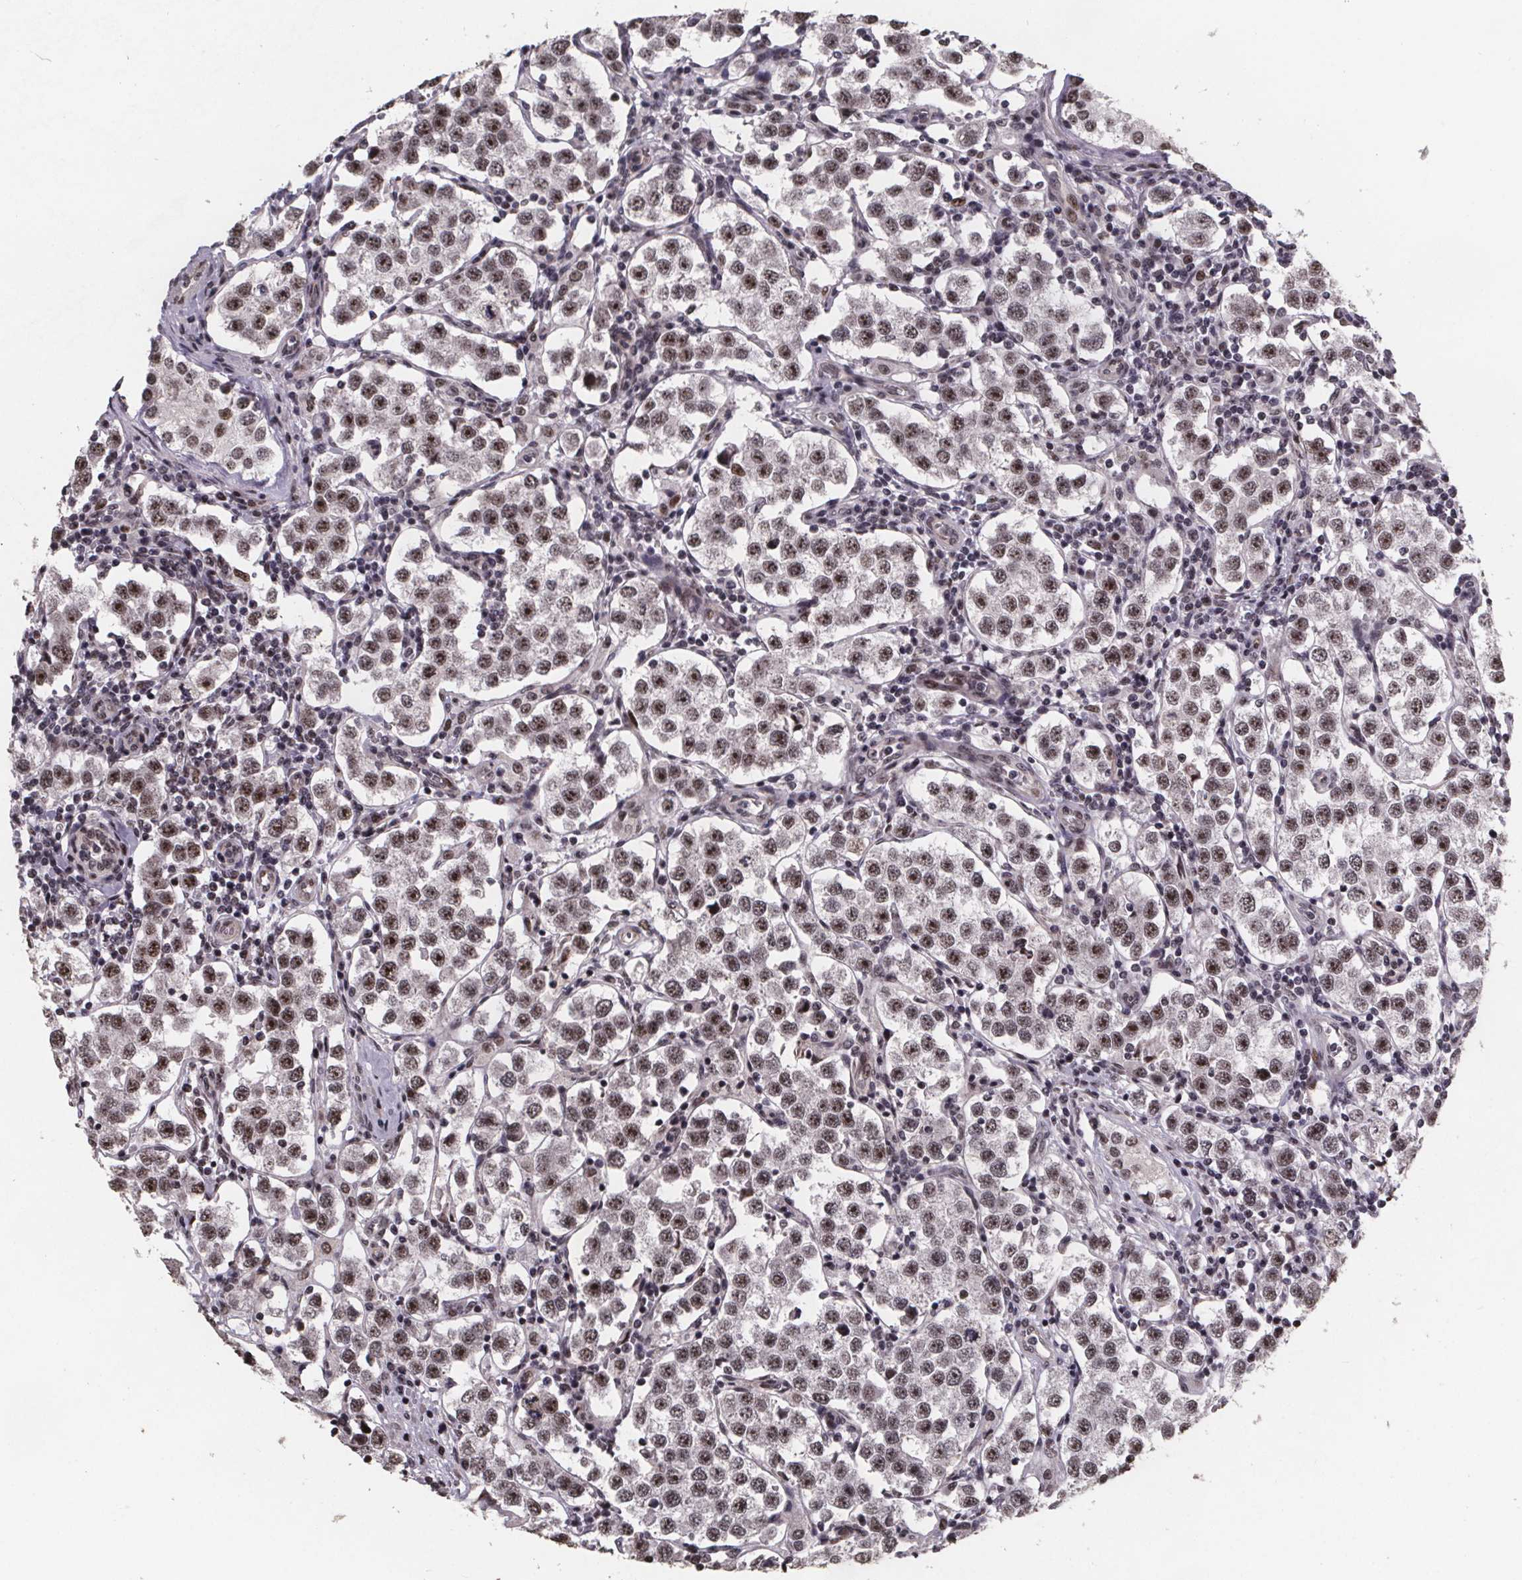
{"staining": {"intensity": "moderate", "quantity": ">75%", "location": "nuclear"}, "tissue": "testis cancer", "cell_type": "Tumor cells", "image_type": "cancer", "snomed": [{"axis": "morphology", "description": "Seminoma, NOS"}, {"axis": "topography", "description": "Testis"}], "caption": "High-power microscopy captured an immunohistochemistry photomicrograph of seminoma (testis), revealing moderate nuclear positivity in about >75% of tumor cells. (DAB (3,3'-diaminobenzidine) IHC, brown staining for protein, blue staining for nuclei).", "gene": "U2SURP", "patient": {"sex": "male", "age": 37}}